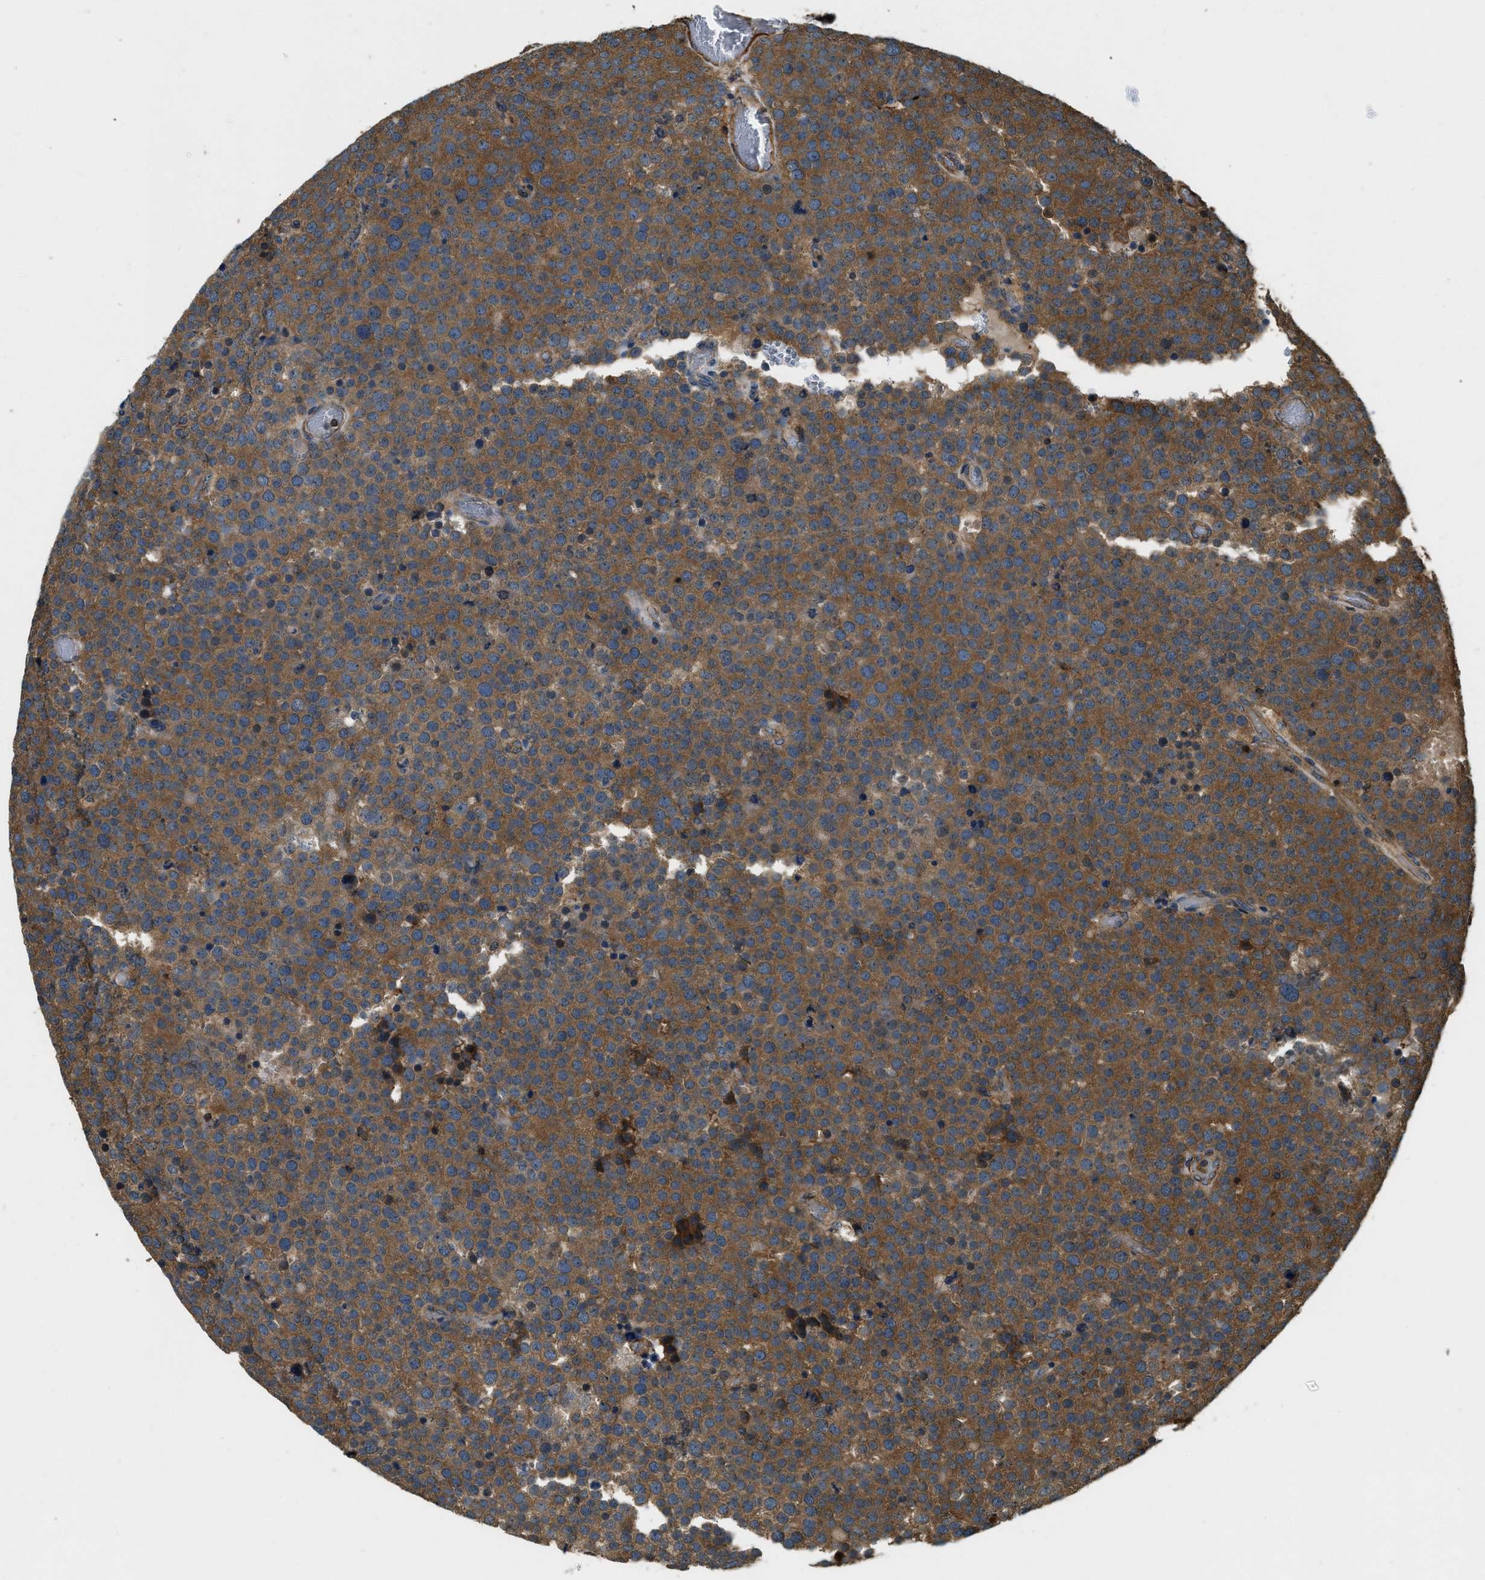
{"staining": {"intensity": "strong", "quantity": ">75%", "location": "cytoplasmic/membranous"}, "tissue": "testis cancer", "cell_type": "Tumor cells", "image_type": "cancer", "snomed": [{"axis": "morphology", "description": "Normal tissue, NOS"}, {"axis": "morphology", "description": "Seminoma, NOS"}, {"axis": "topography", "description": "Testis"}], "caption": "A brown stain labels strong cytoplasmic/membranous positivity of a protein in human seminoma (testis) tumor cells.", "gene": "YARS1", "patient": {"sex": "male", "age": 71}}